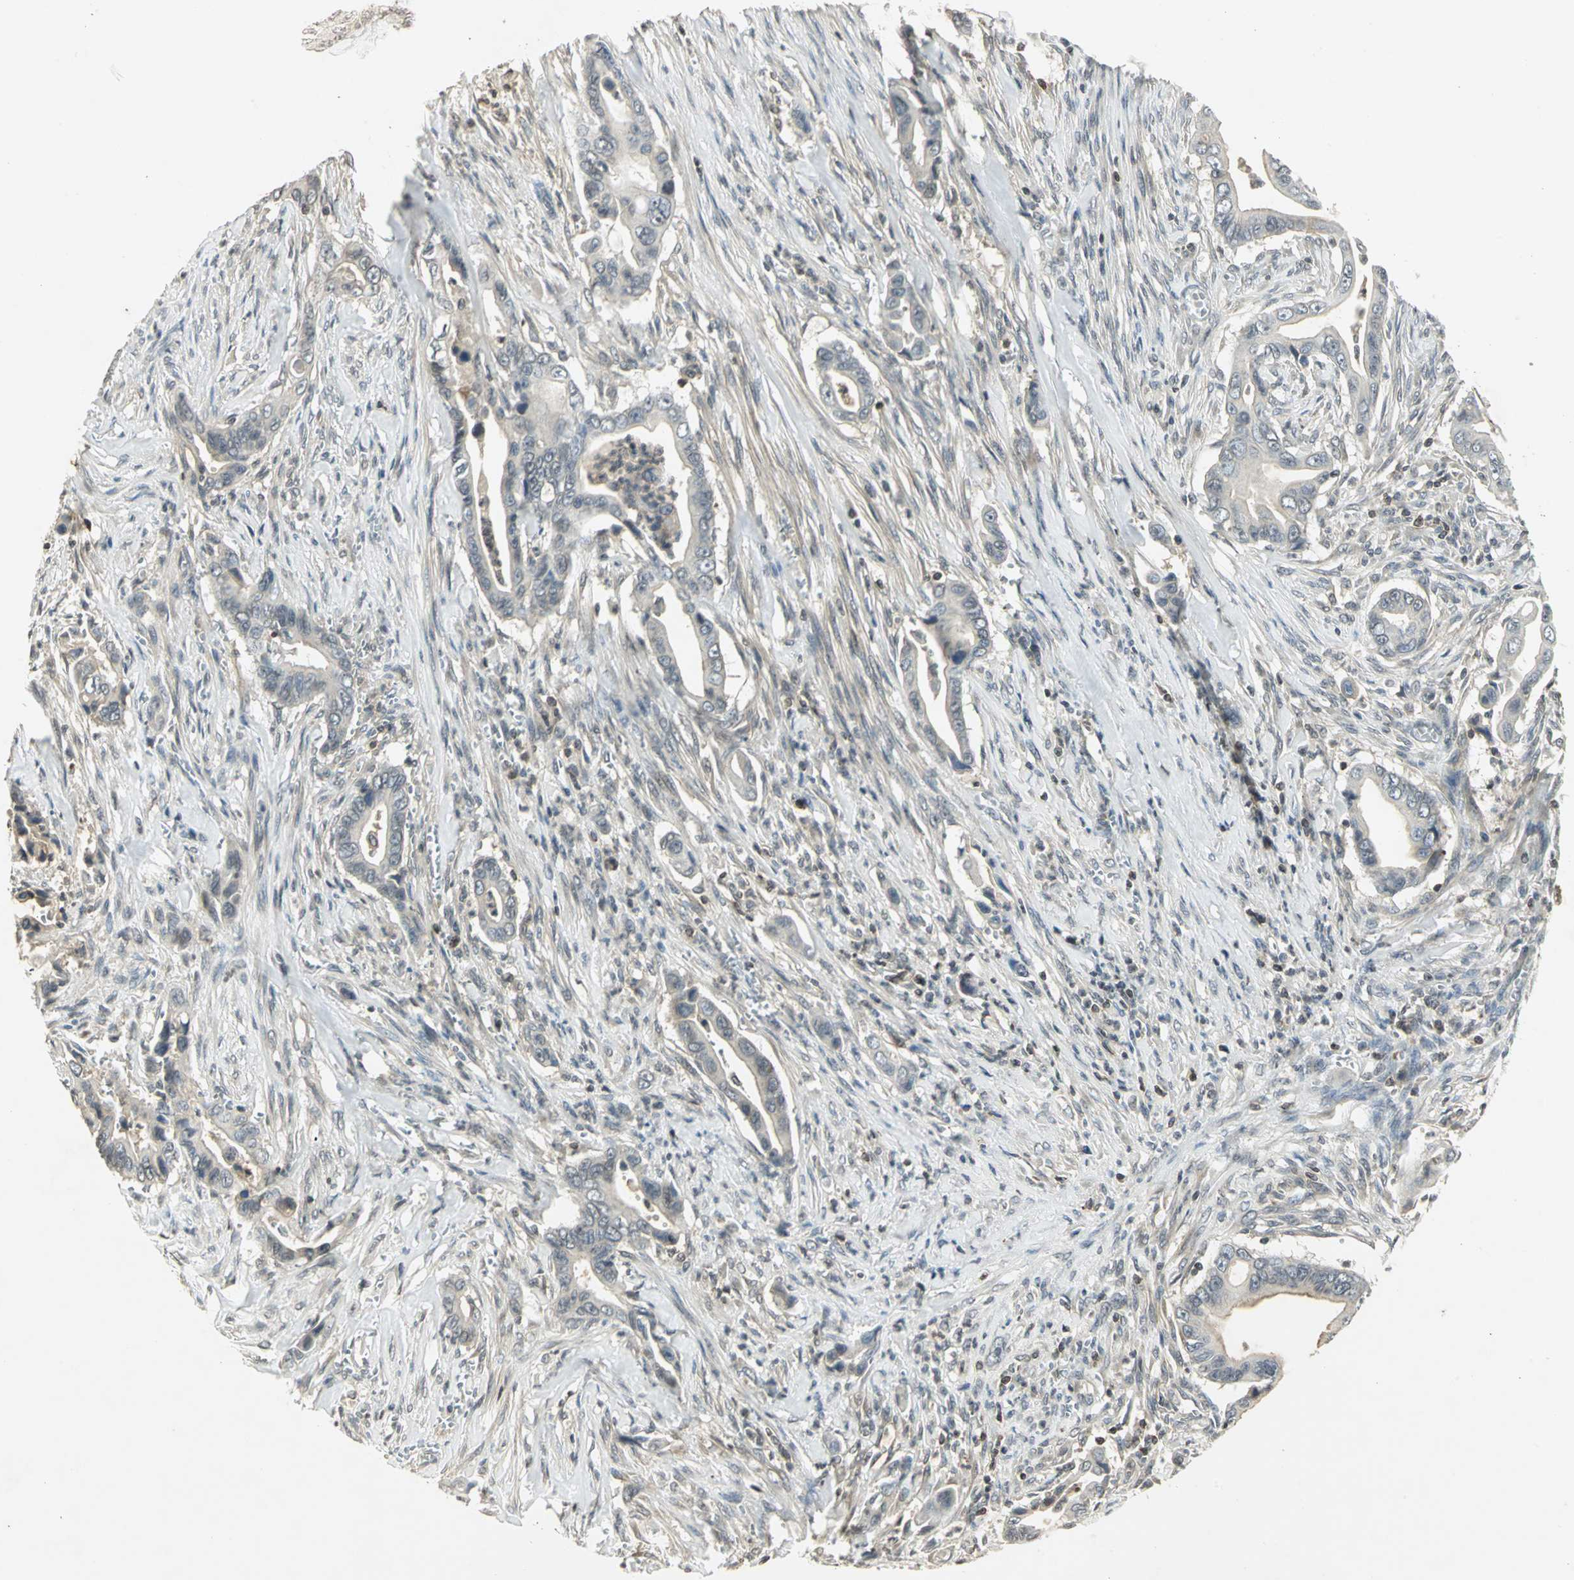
{"staining": {"intensity": "negative", "quantity": "none", "location": "none"}, "tissue": "pancreatic cancer", "cell_type": "Tumor cells", "image_type": "cancer", "snomed": [{"axis": "morphology", "description": "Adenocarcinoma, NOS"}, {"axis": "topography", "description": "Pancreas"}], "caption": "Protein analysis of adenocarcinoma (pancreatic) exhibits no significant expression in tumor cells.", "gene": "IL16", "patient": {"sex": "male", "age": 59}}